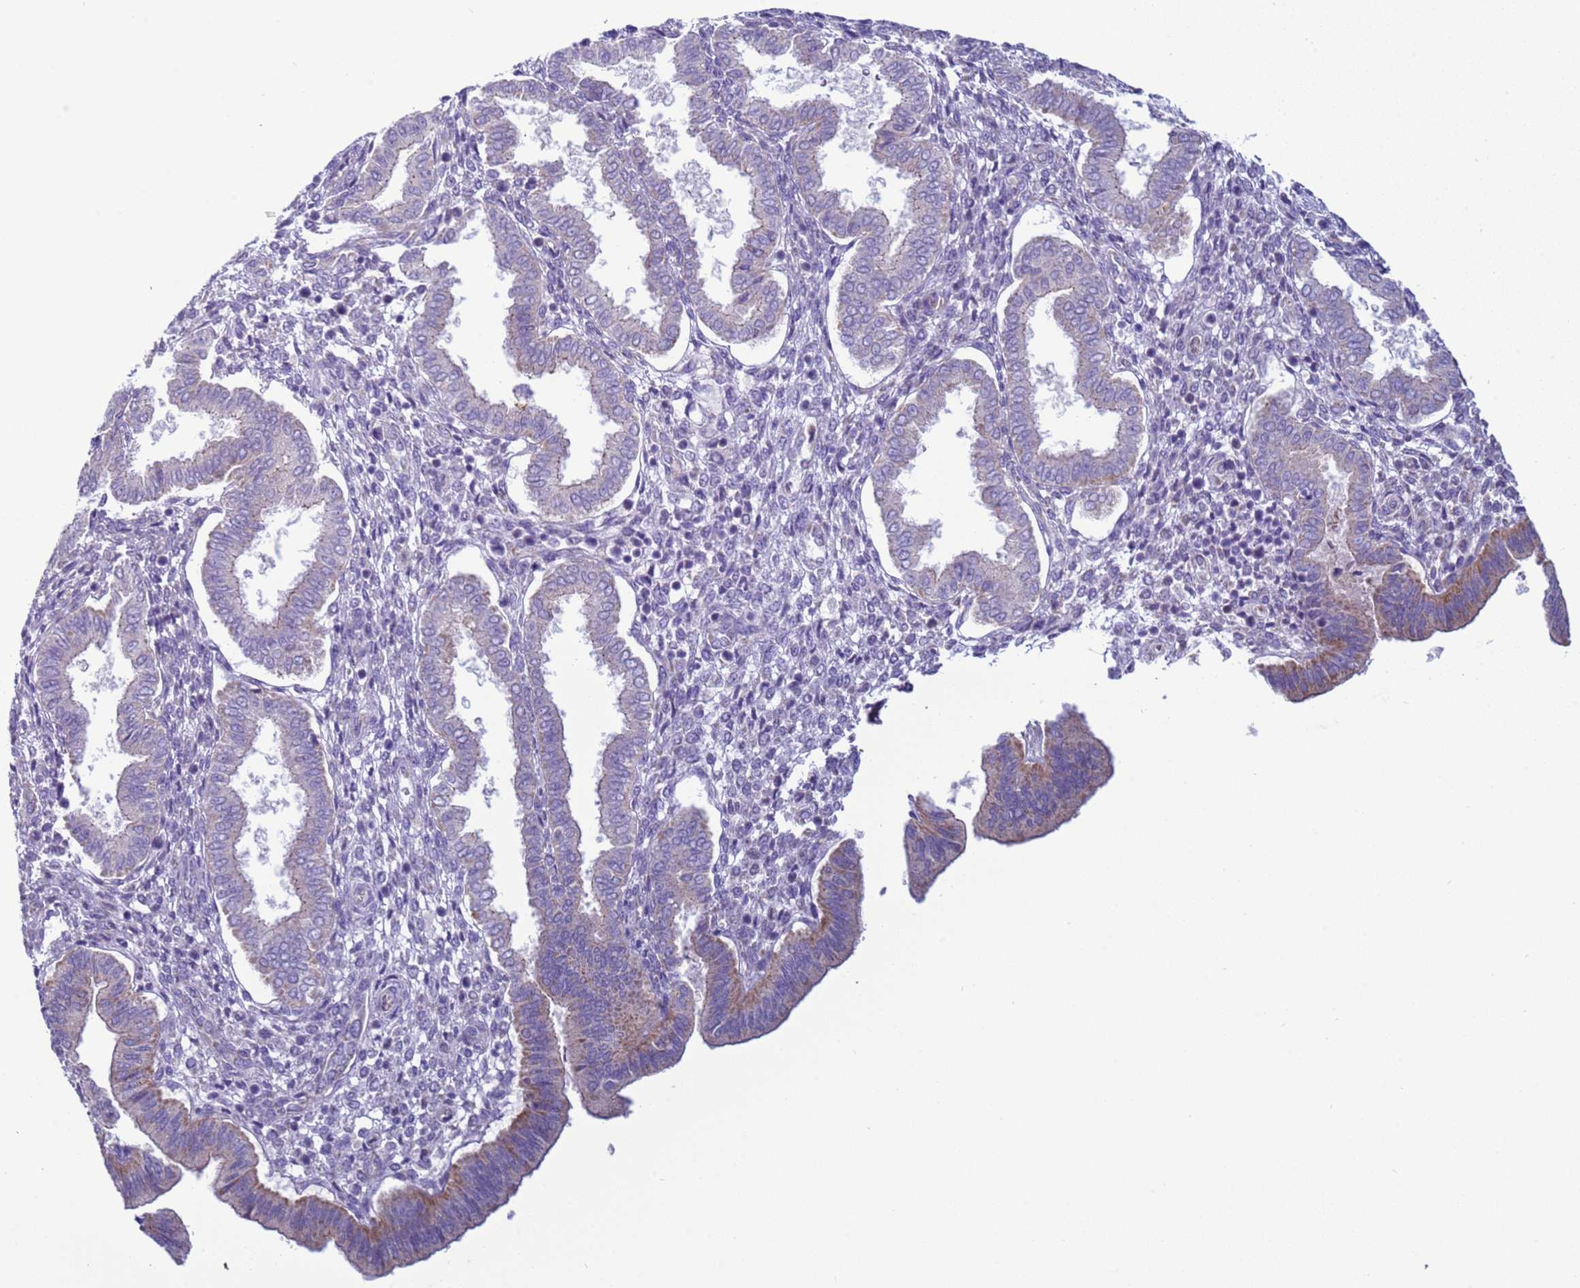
{"staining": {"intensity": "negative", "quantity": "none", "location": "none"}, "tissue": "endometrium", "cell_type": "Cells in endometrial stroma", "image_type": "normal", "snomed": [{"axis": "morphology", "description": "Normal tissue, NOS"}, {"axis": "topography", "description": "Endometrium"}], "caption": "A histopathology image of endometrium stained for a protein displays no brown staining in cells in endometrial stroma. The staining is performed using DAB brown chromogen with nuclei counter-stained in using hematoxylin.", "gene": "HPCAL1", "patient": {"sex": "female", "age": 24}}